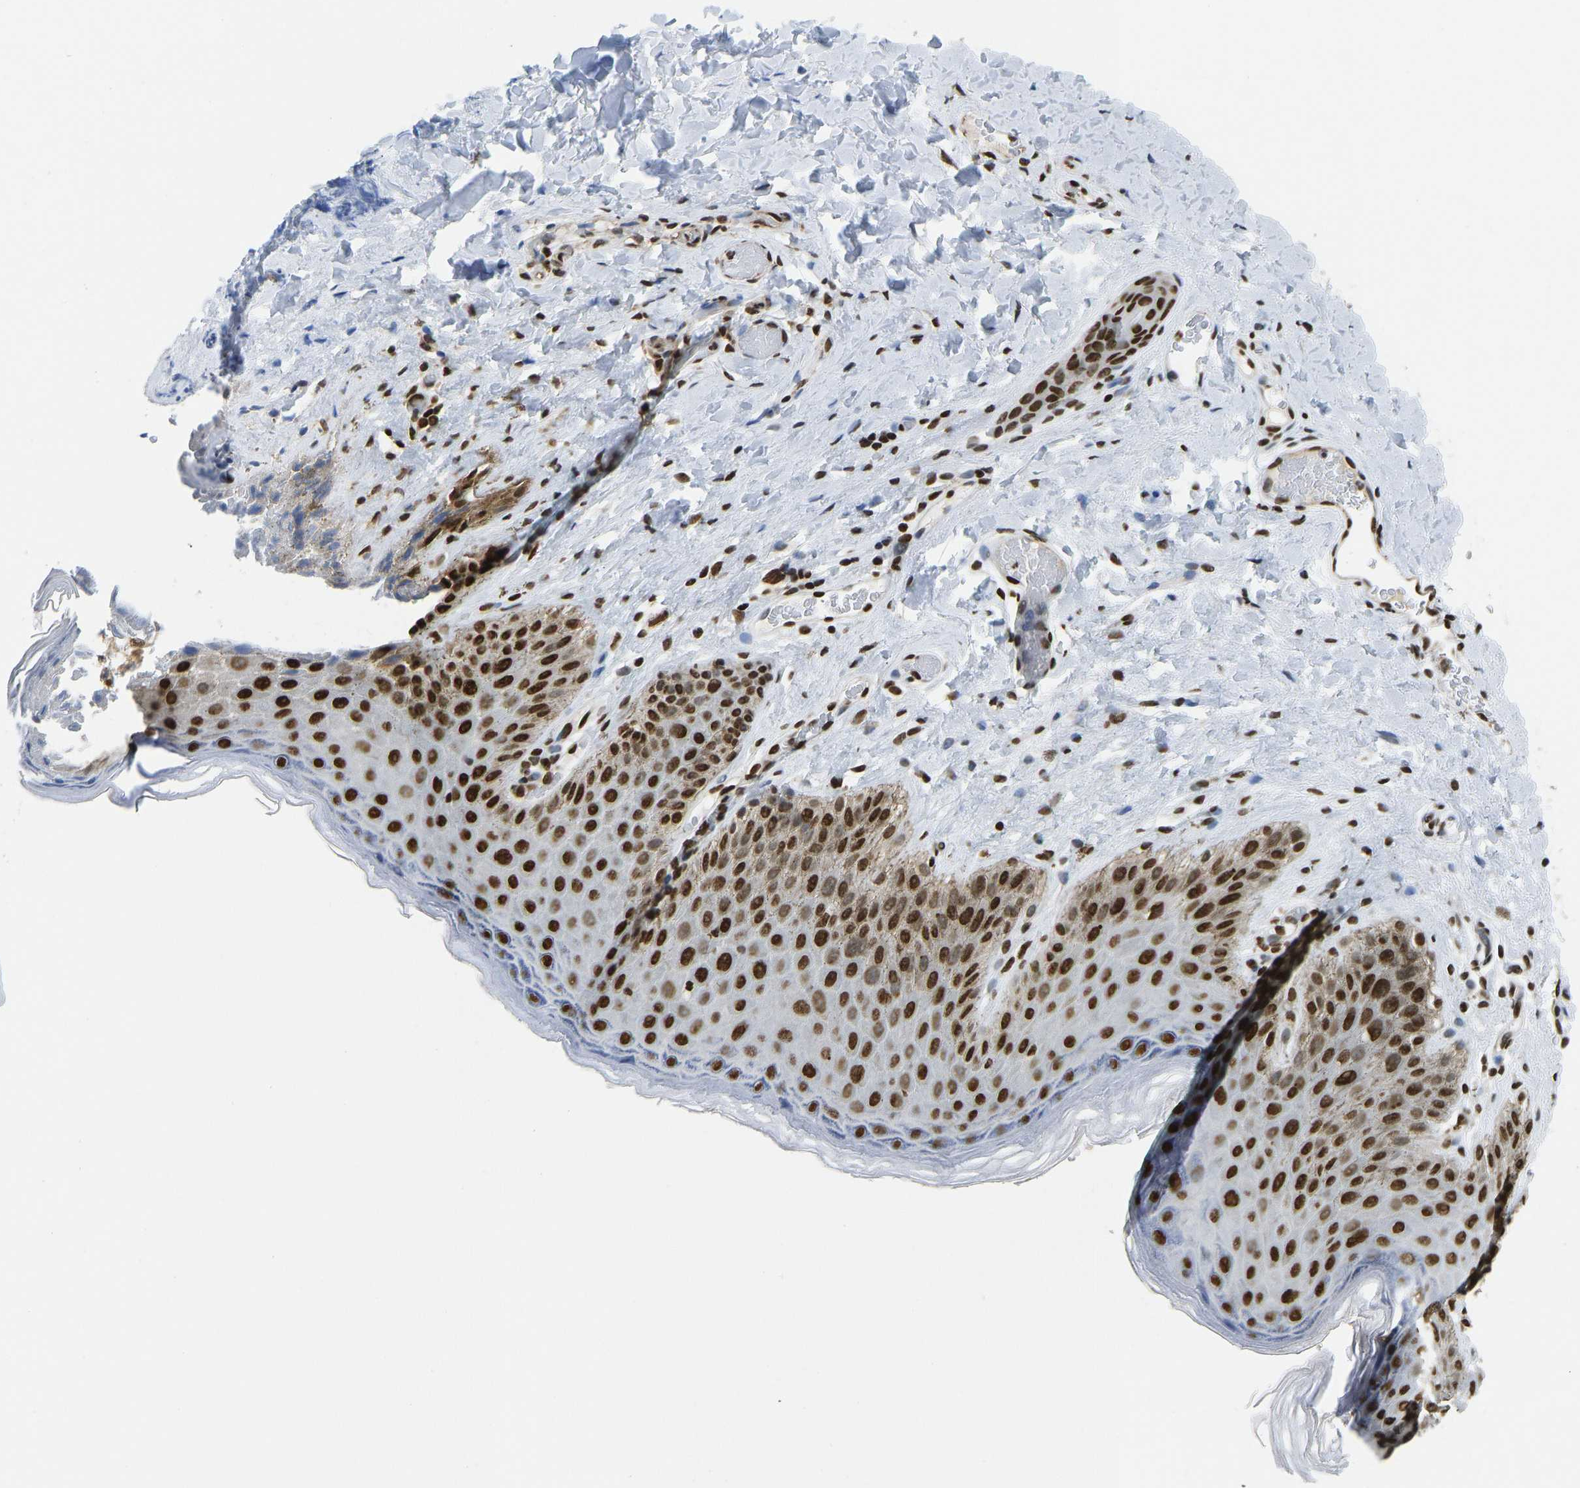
{"staining": {"intensity": "strong", "quantity": ">75%", "location": "nuclear"}, "tissue": "skin", "cell_type": "Epidermal cells", "image_type": "normal", "snomed": [{"axis": "morphology", "description": "Normal tissue, NOS"}, {"axis": "topography", "description": "Anal"}], "caption": "About >75% of epidermal cells in unremarkable human skin demonstrate strong nuclear protein staining as visualized by brown immunohistochemical staining.", "gene": "ZSCAN20", "patient": {"sex": "male", "age": 44}}